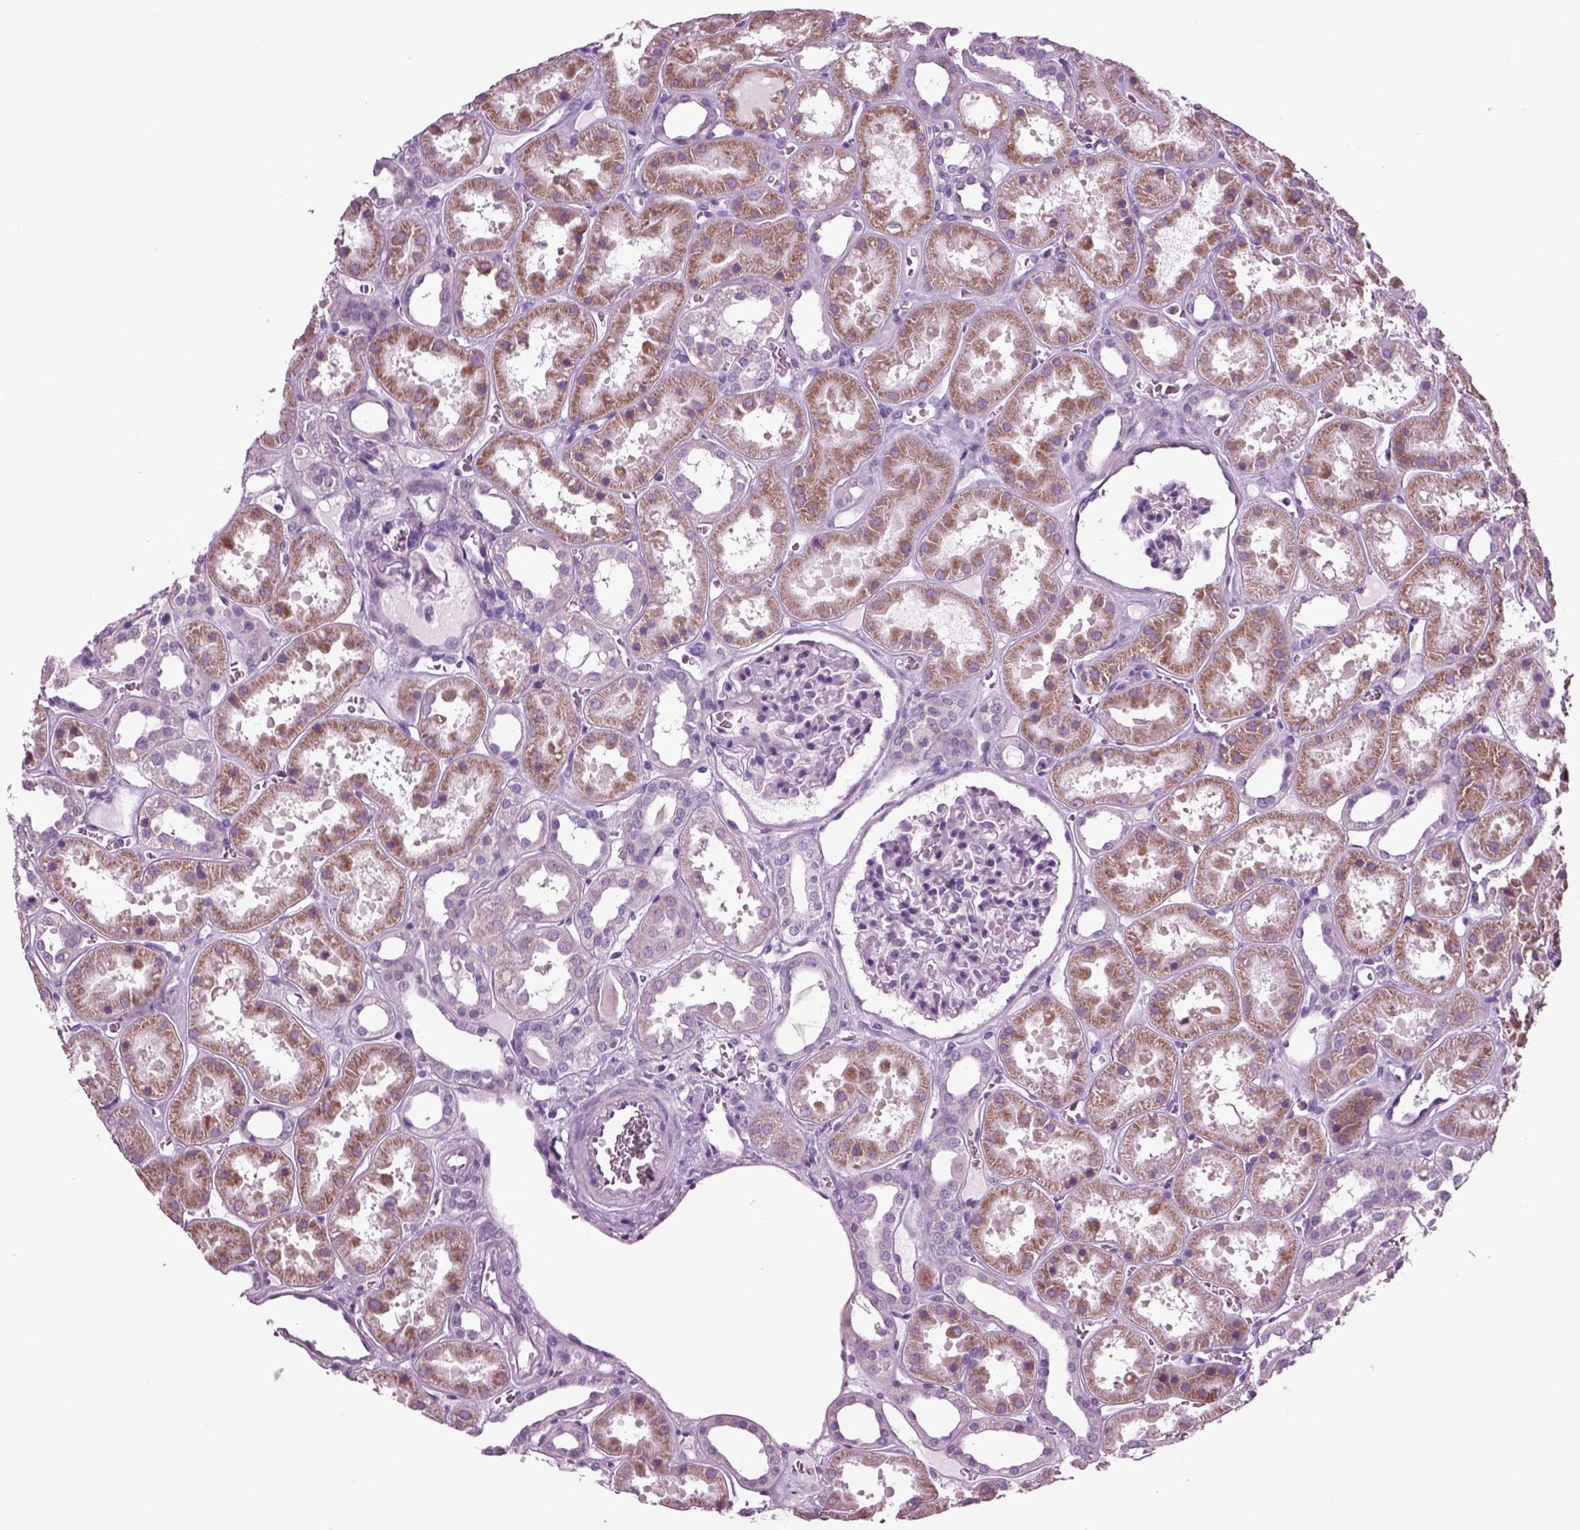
{"staining": {"intensity": "negative", "quantity": "none", "location": "none"}, "tissue": "kidney", "cell_type": "Cells in glomeruli", "image_type": "normal", "snomed": [{"axis": "morphology", "description": "Normal tissue, NOS"}, {"axis": "topography", "description": "Kidney"}], "caption": "Immunohistochemical staining of normal kidney displays no significant expression in cells in glomeruli. (Immunohistochemistry, brightfield microscopy, high magnification).", "gene": "ARHGAP11A", "patient": {"sex": "female", "age": 41}}